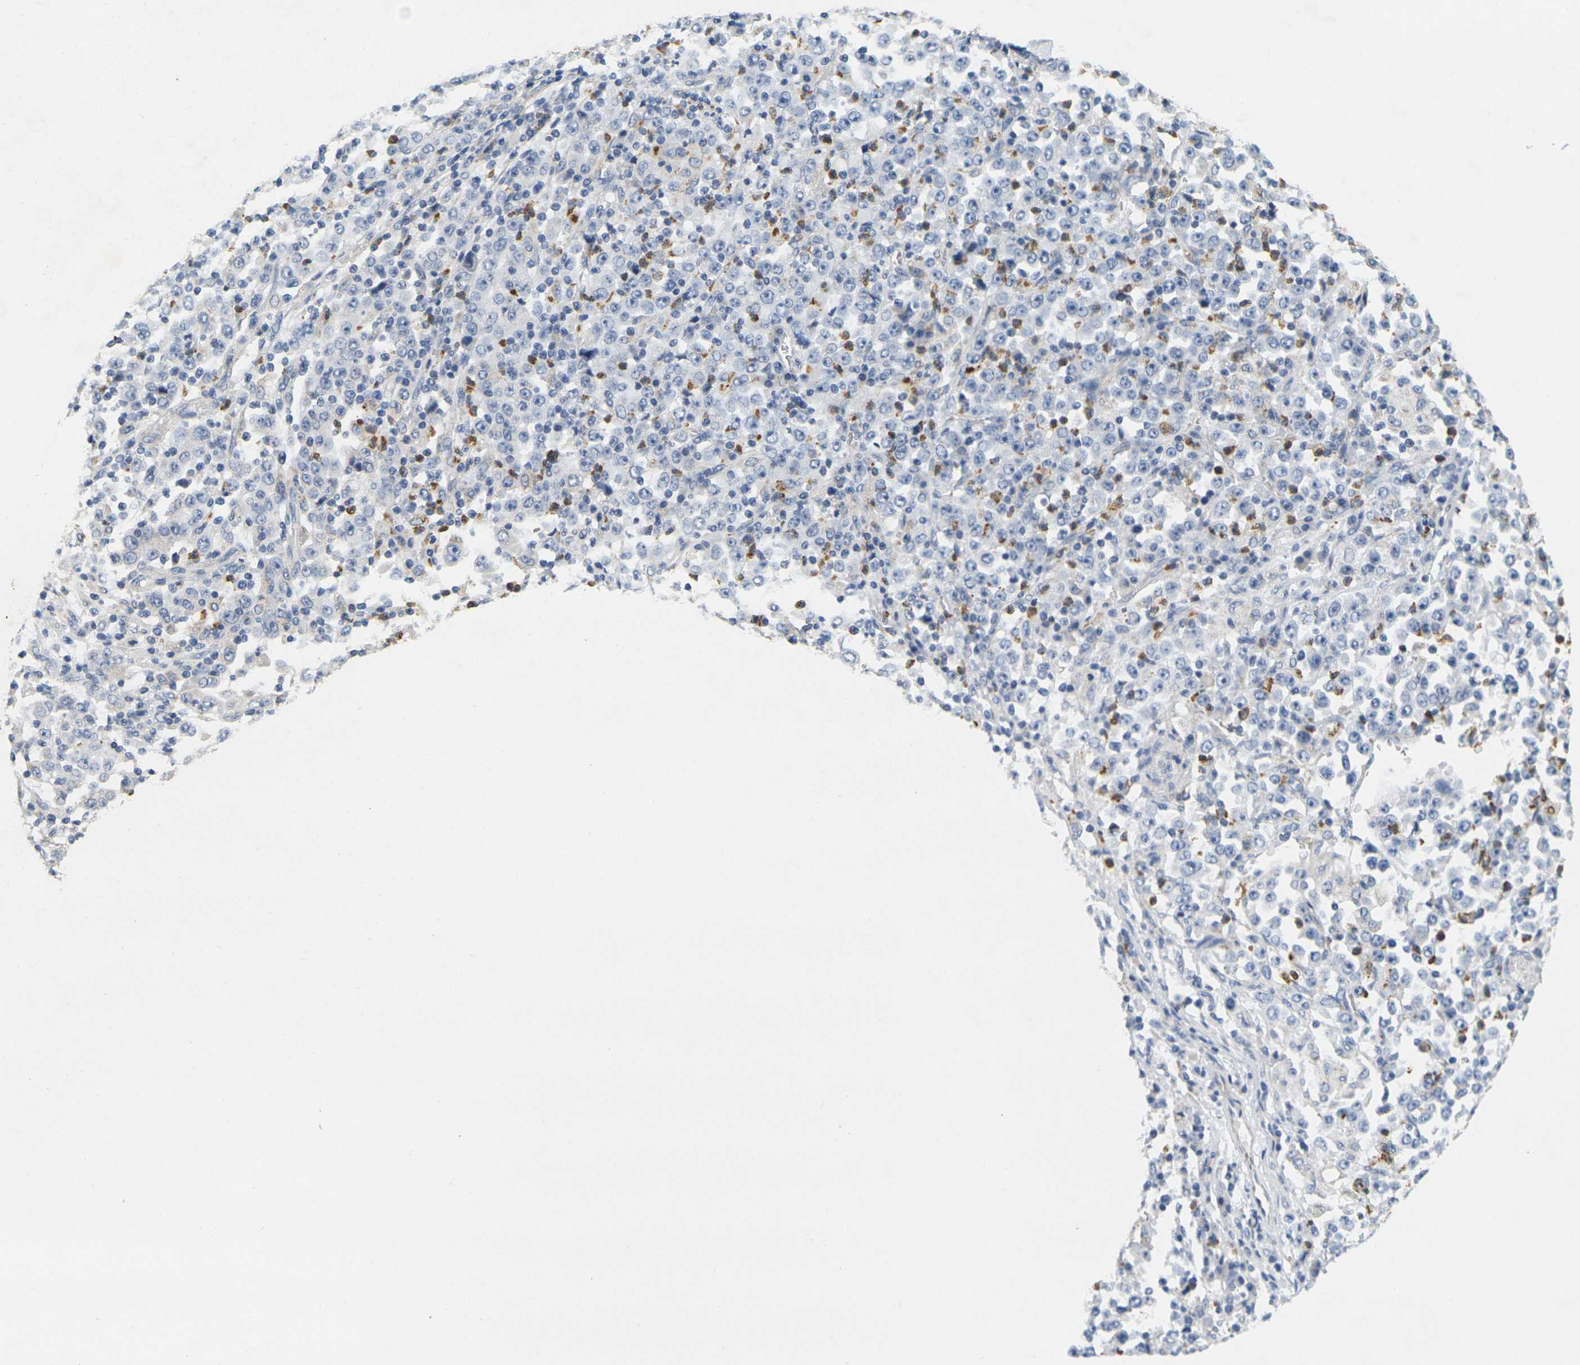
{"staining": {"intensity": "negative", "quantity": "none", "location": "none"}, "tissue": "stomach cancer", "cell_type": "Tumor cells", "image_type": "cancer", "snomed": [{"axis": "morphology", "description": "Normal tissue, NOS"}, {"axis": "morphology", "description": "Adenocarcinoma, NOS"}, {"axis": "topography", "description": "Stomach, upper"}, {"axis": "topography", "description": "Stomach"}], "caption": "The micrograph displays no staining of tumor cells in stomach cancer (adenocarcinoma).", "gene": "KLK5", "patient": {"sex": "male", "age": 59}}